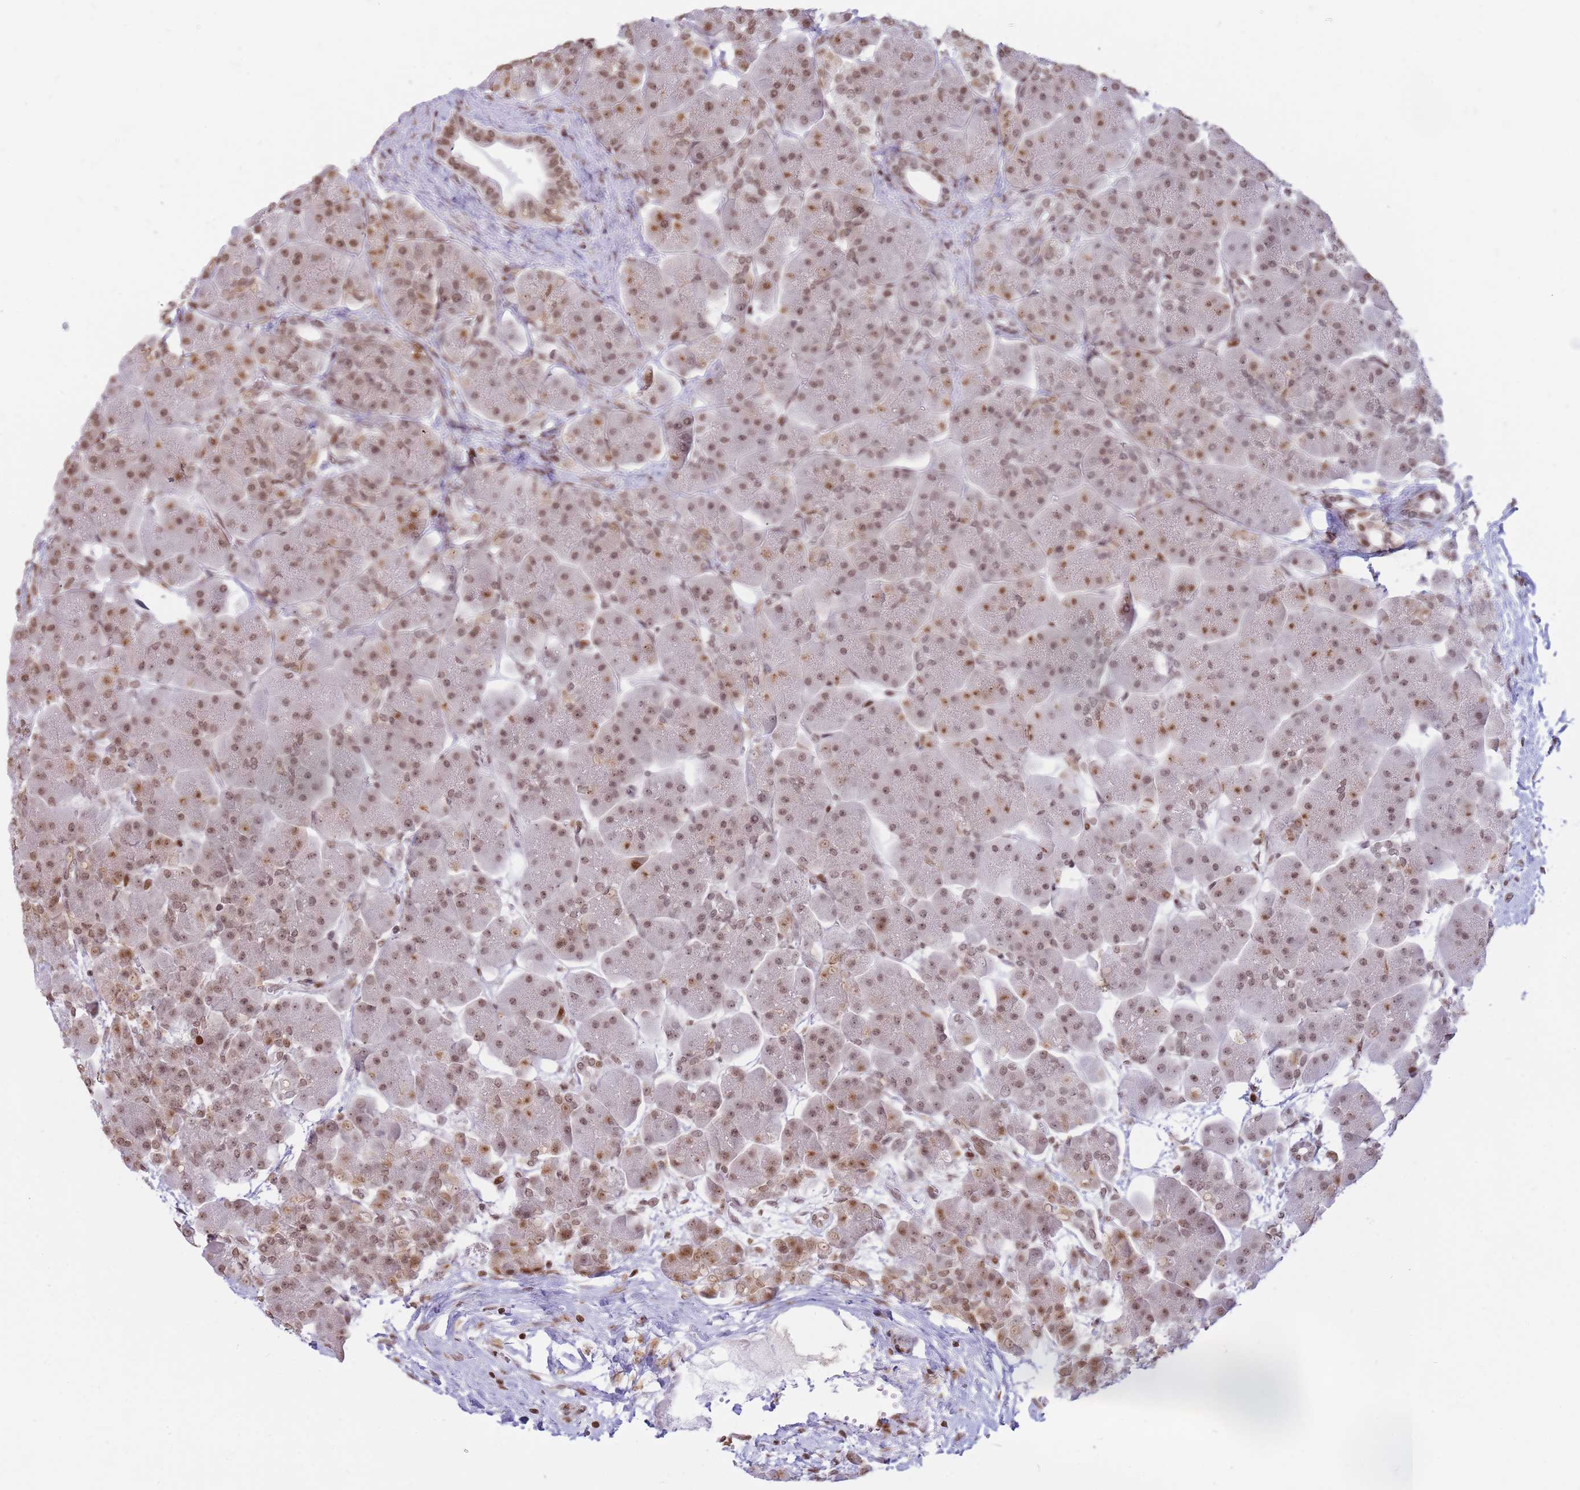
{"staining": {"intensity": "moderate", "quantity": ">75%", "location": "nuclear"}, "tissue": "pancreas", "cell_type": "Exocrine glandular cells", "image_type": "normal", "snomed": [{"axis": "morphology", "description": "Normal tissue, NOS"}, {"axis": "topography", "description": "Pancreas"}], "caption": "High-power microscopy captured an immunohistochemistry (IHC) histopathology image of normal pancreas, revealing moderate nuclear staining in approximately >75% of exocrine glandular cells.", "gene": "SHISAL1", "patient": {"sex": "male", "age": 66}}